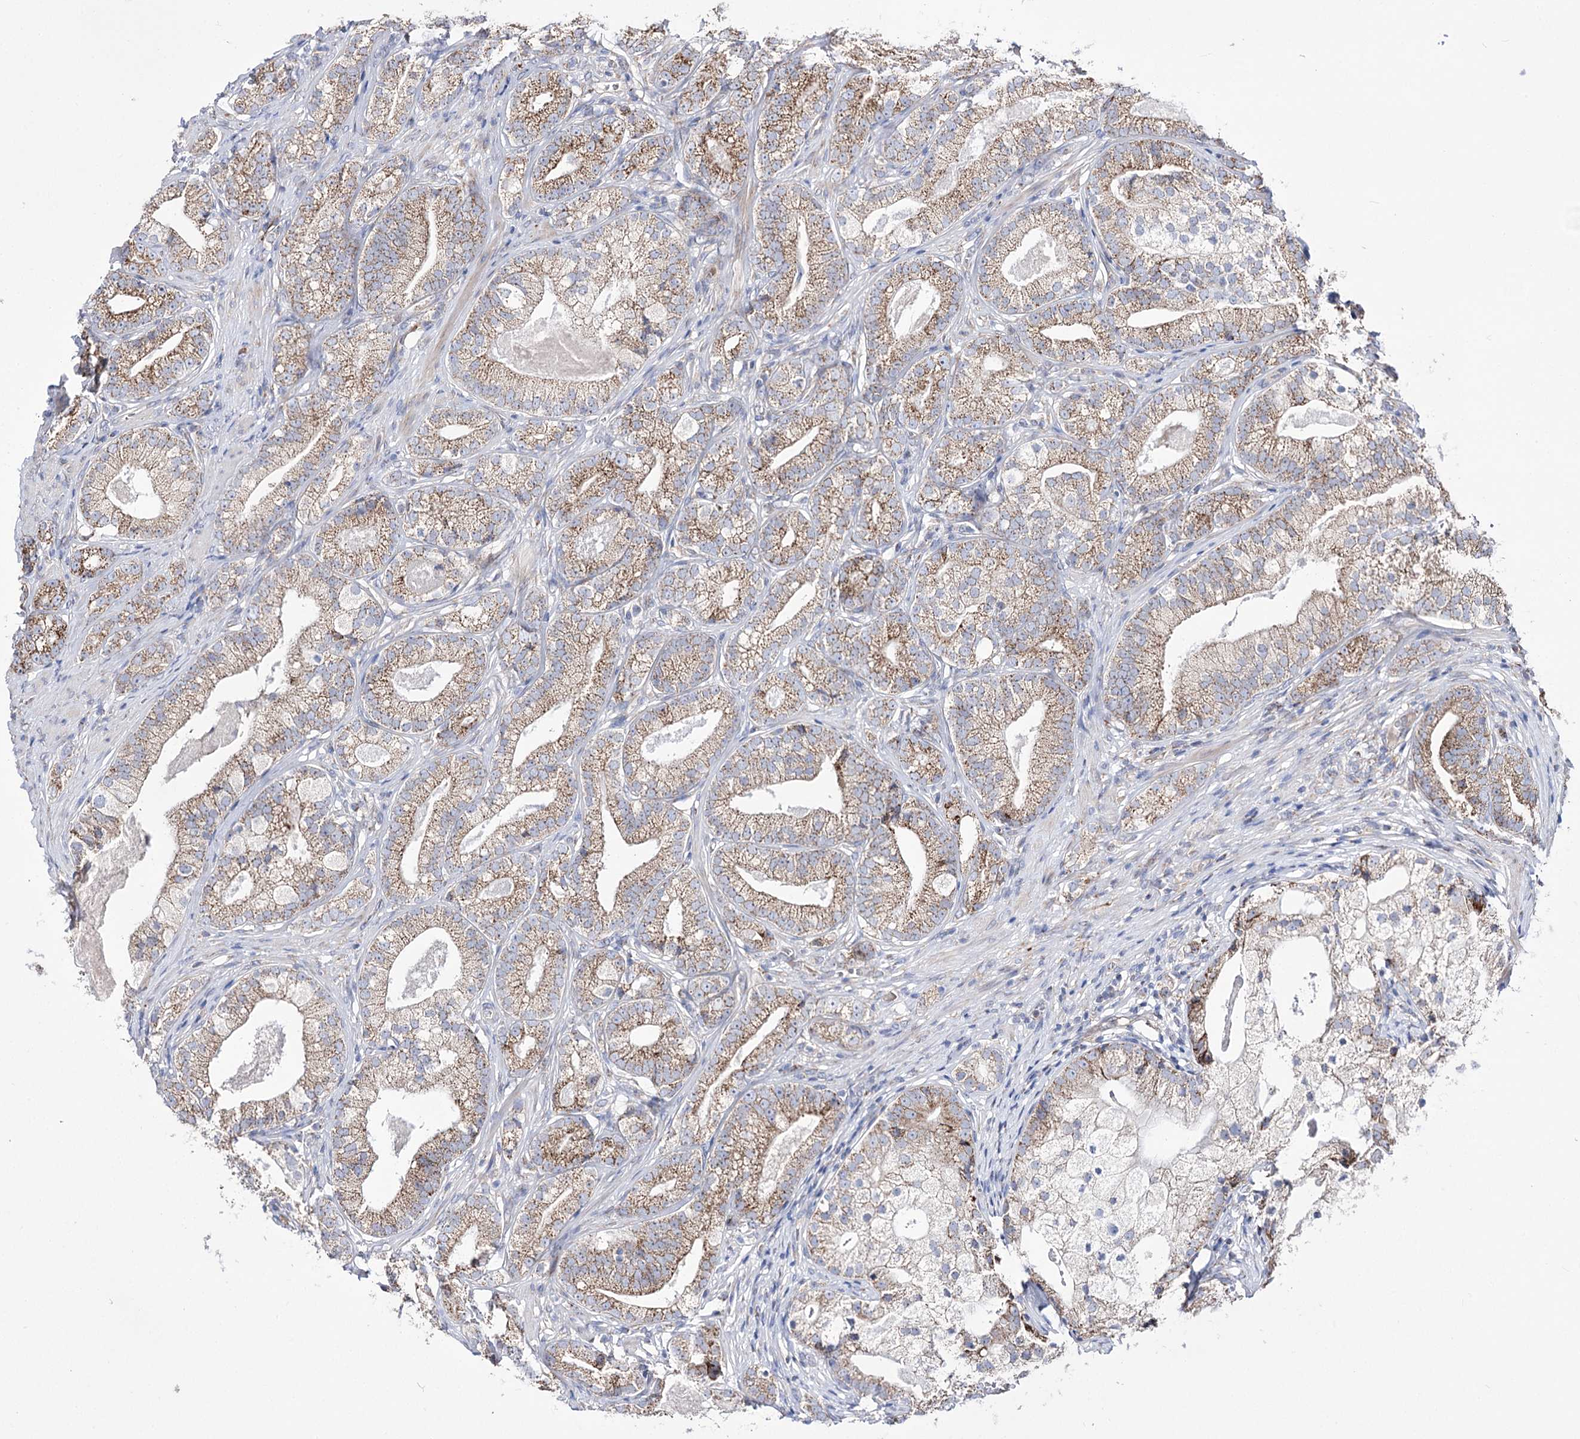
{"staining": {"intensity": "moderate", "quantity": ">75%", "location": "cytoplasmic/membranous"}, "tissue": "prostate cancer", "cell_type": "Tumor cells", "image_type": "cancer", "snomed": [{"axis": "morphology", "description": "Adenocarcinoma, High grade"}, {"axis": "topography", "description": "Prostate"}], "caption": "Tumor cells show medium levels of moderate cytoplasmic/membranous positivity in approximately >75% of cells in human prostate cancer (adenocarcinoma (high-grade)).", "gene": "OSBPL5", "patient": {"sex": "male", "age": 69}}